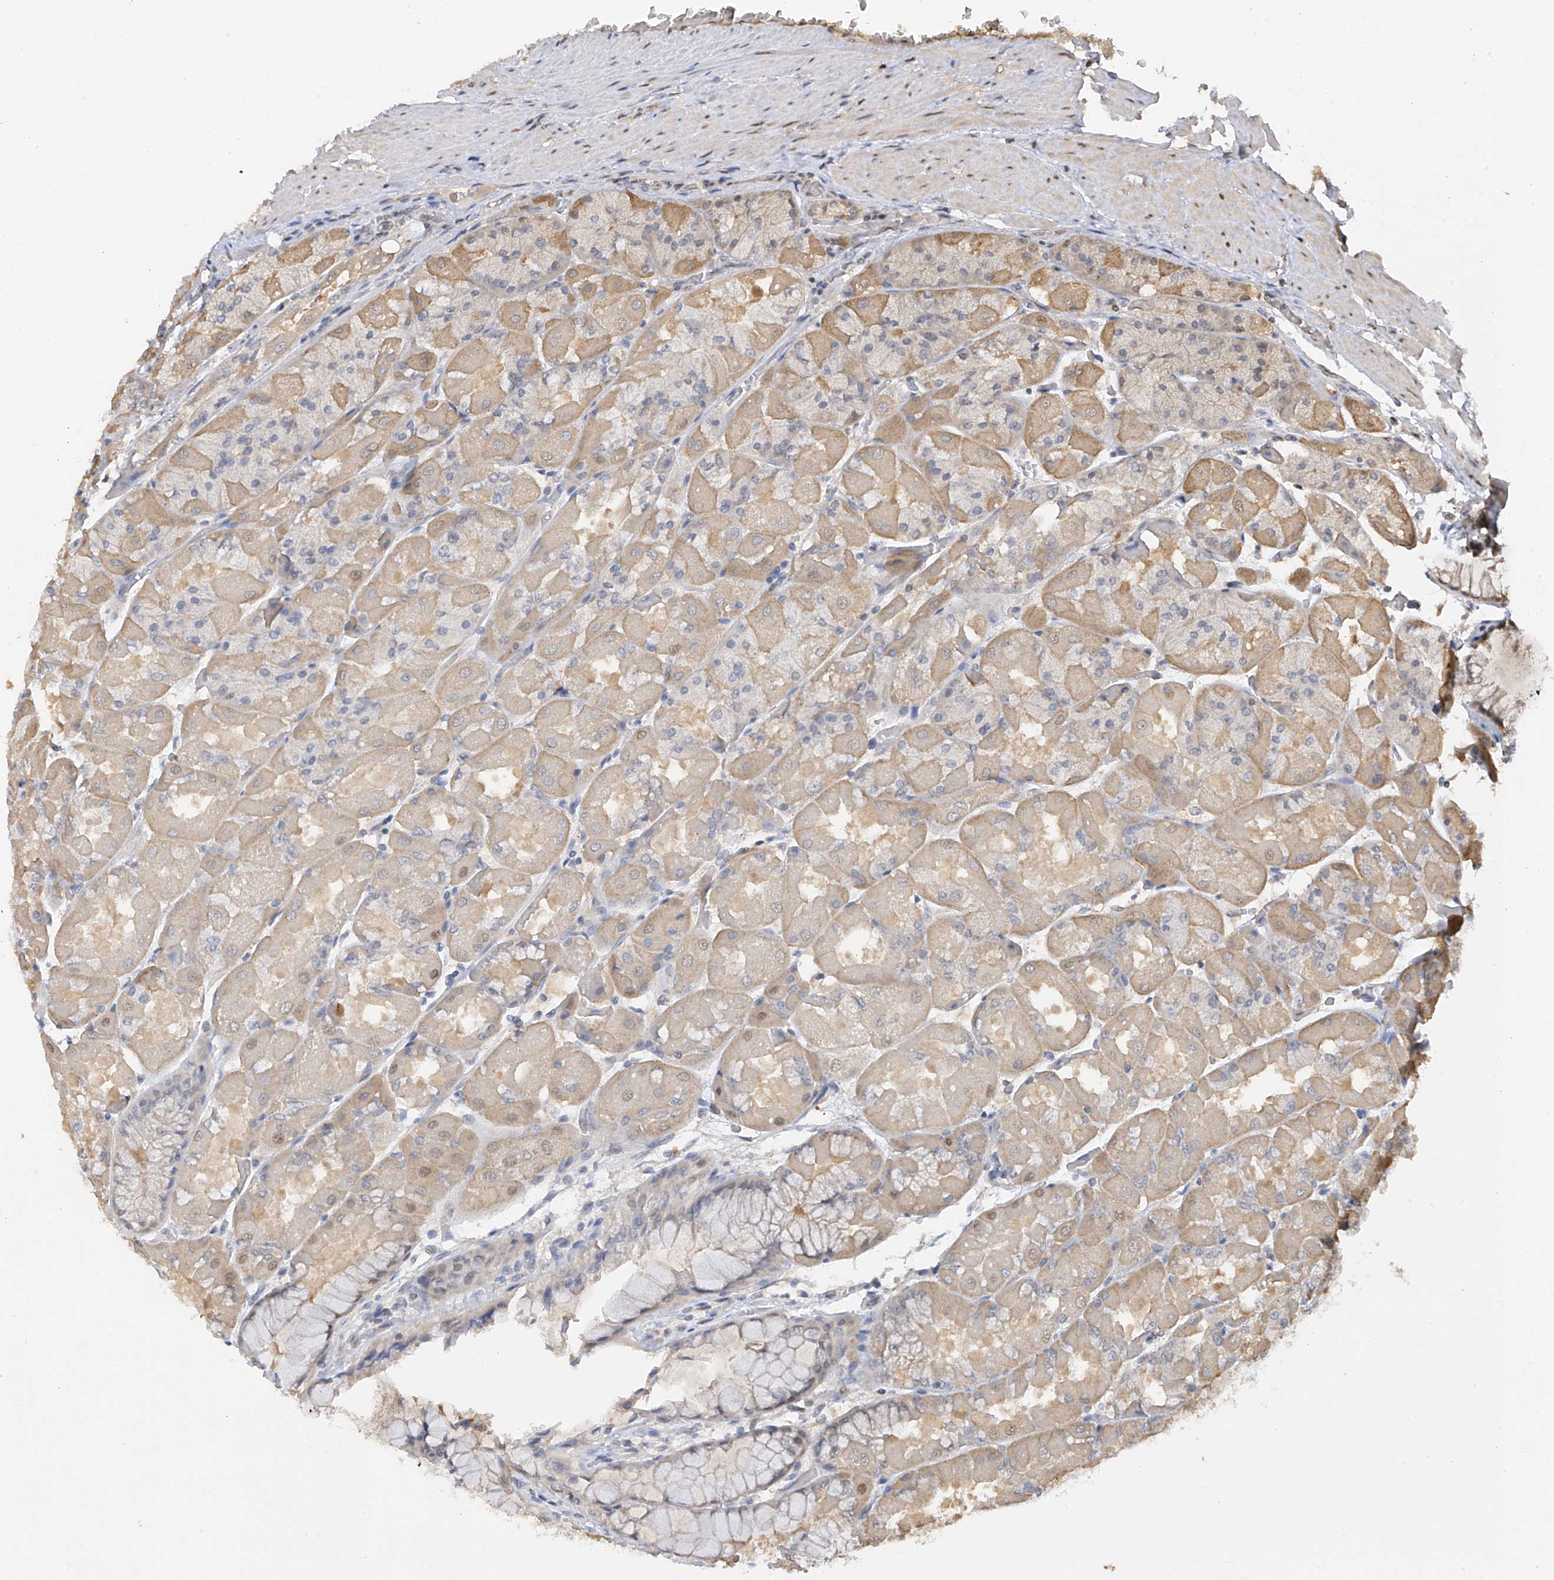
{"staining": {"intensity": "moderate", "quantity": "25%-75%", "location": "cytoplasmic/membranous,nuclear"}, "tissue": "stomach", "cell_type": "Glandular cells", "image_type": "normal", "snomed": [{"axis": "morphology", "description": "Normal tissue, NOS"}, {"axis": "topography", "description": "Stomach"}], "caption": "Stomach stained with a brown dye exhibits moderate cytoplasmic/membranous,nuclear positive positivity in about 25%-75% of glandular cells.", "gene": "PMM1", "patient": {"sex": "female", "age": 61}}